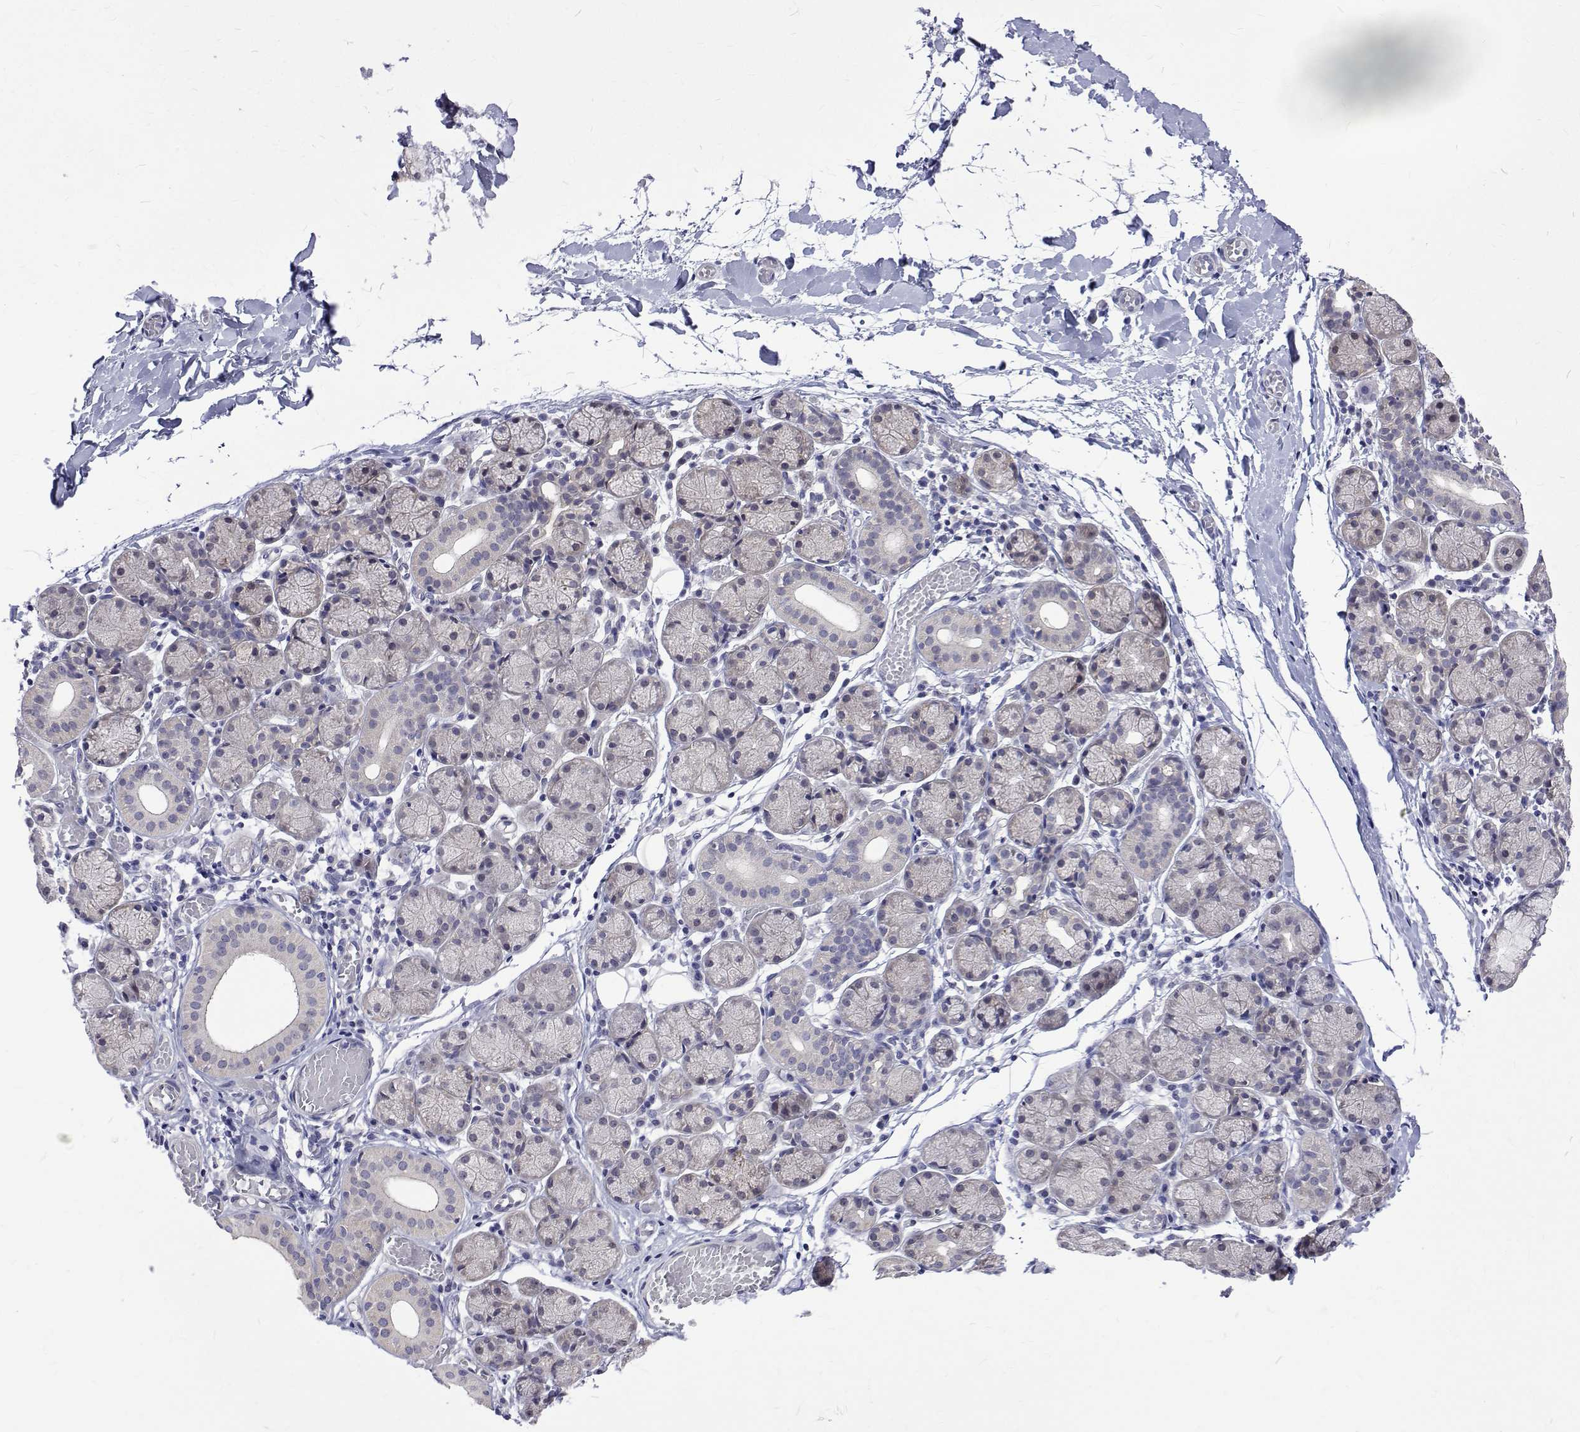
{"staining": {"intensity": "negative", "quantity": "none", "location": "none"}, "tissue": "salivary gland", "cell_type": "Glandular cells", "image_type": "normal", "snomed": [{"axis": "morphology", "description": "Normal tissue, NOS"}, {"axis": "topography", "description": "Salivary gland"}], "caption": "Immunohistochemistry (IHC) of unremarkable human salivary gland exhibits no positivity in glandular cells. The staining was performed using DAB (3,3'-diaminobenzidine) to visualize the protein expression in brown, while the nuclei were stained in blue with hematoxylin (Magnification: 20x).", "gene": "PADI1", "patient": {"sex": "female", "age": 24}}